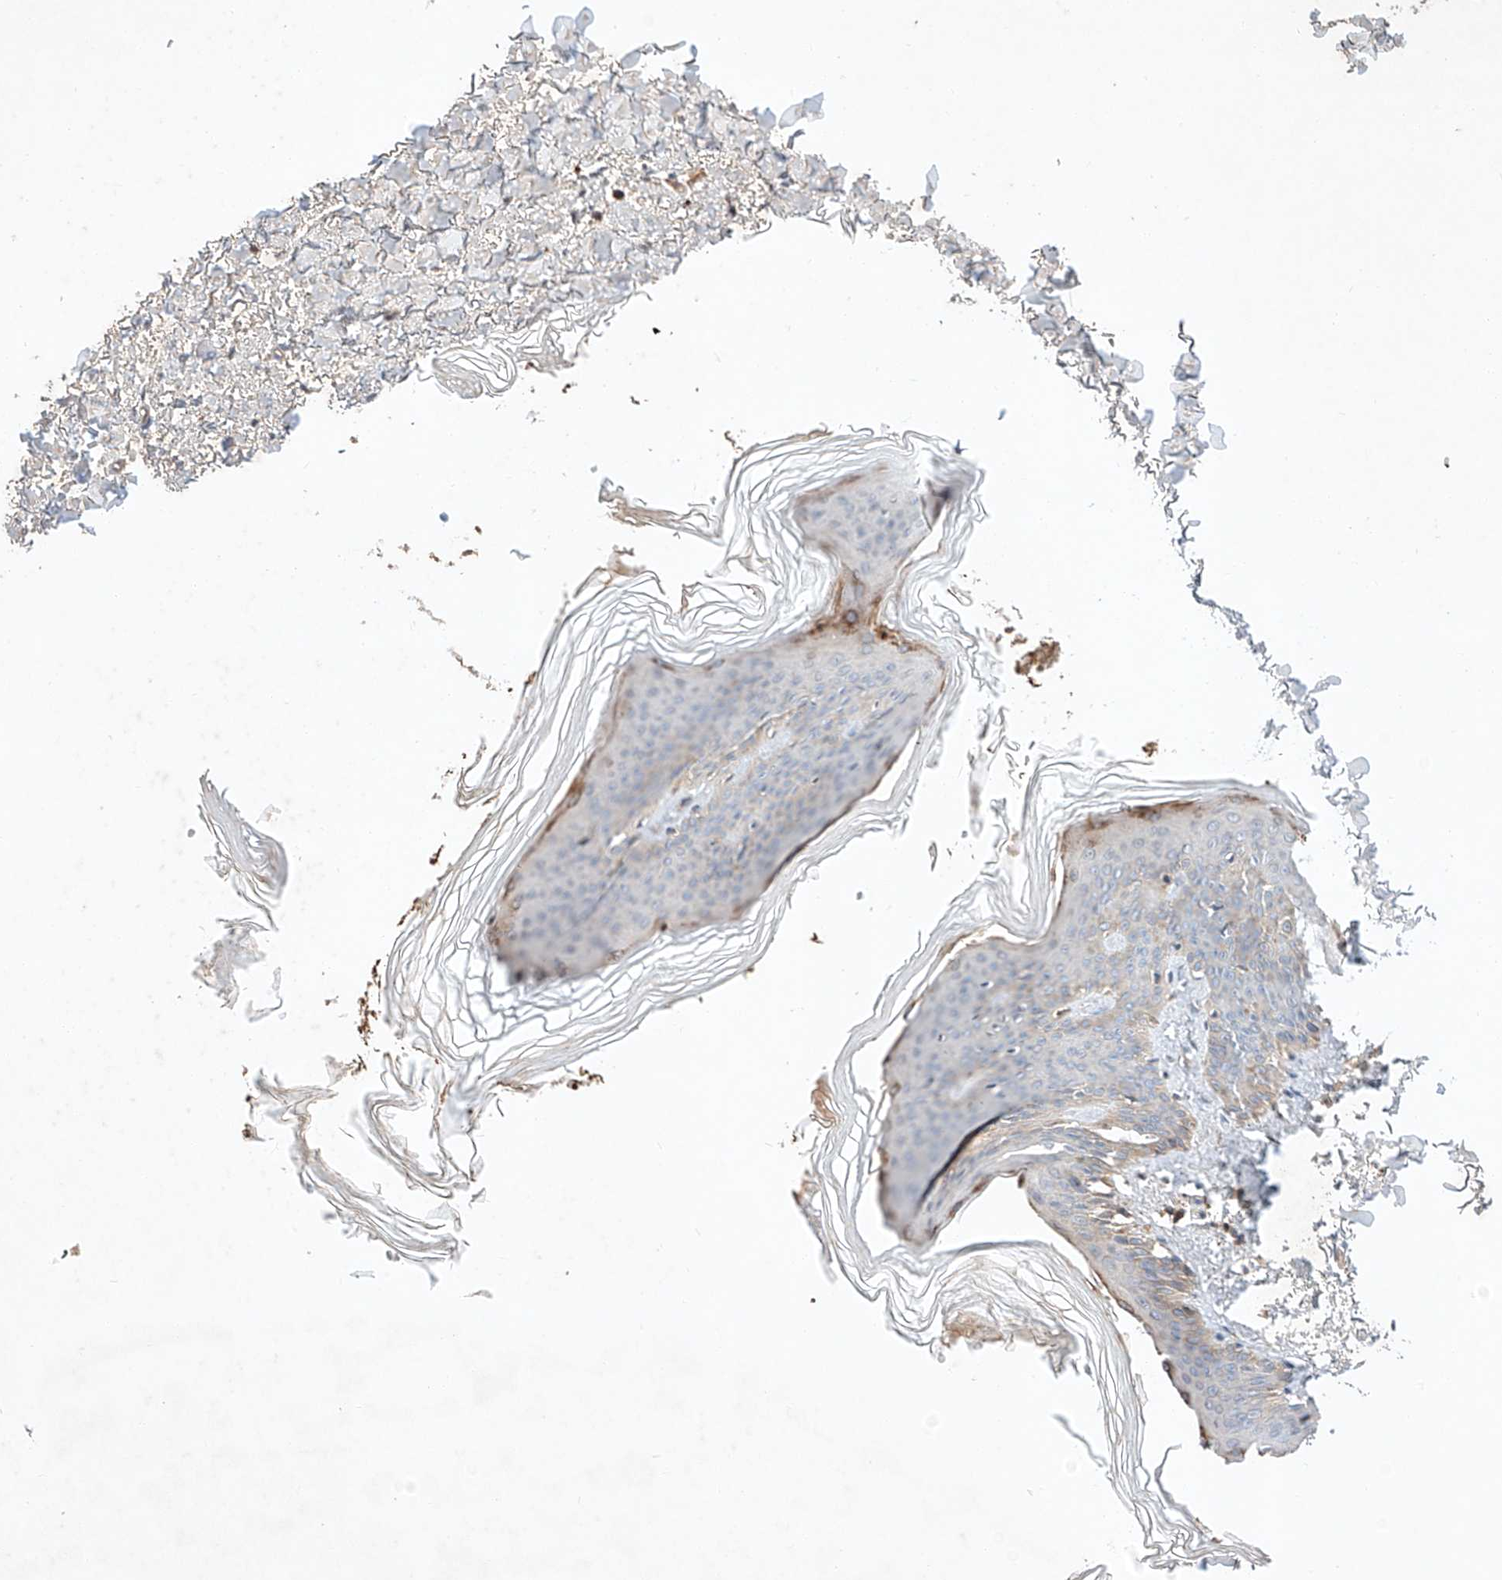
{"staining": {"intensity": "weak", "quantity": ">75%", "location": "cytoplasmic/membranous"}, "tissue": "skin", "cell_type": "Fibroblasts", "image_type": "normal", "snomed": [{"axis": "morphology", "description": "Normal tissue, NOS"}, {"axis": "topography", "description": "Skin"}], "caption": "The photomicrograph exhibits immunohistochemical staining of benign skin. There is weak cytoplasmic/membranous expression is seen in approximately >75% of fibroblasts.", "gene": "ARHGAP33", "patient": {"sex": "female", "age": 27}}